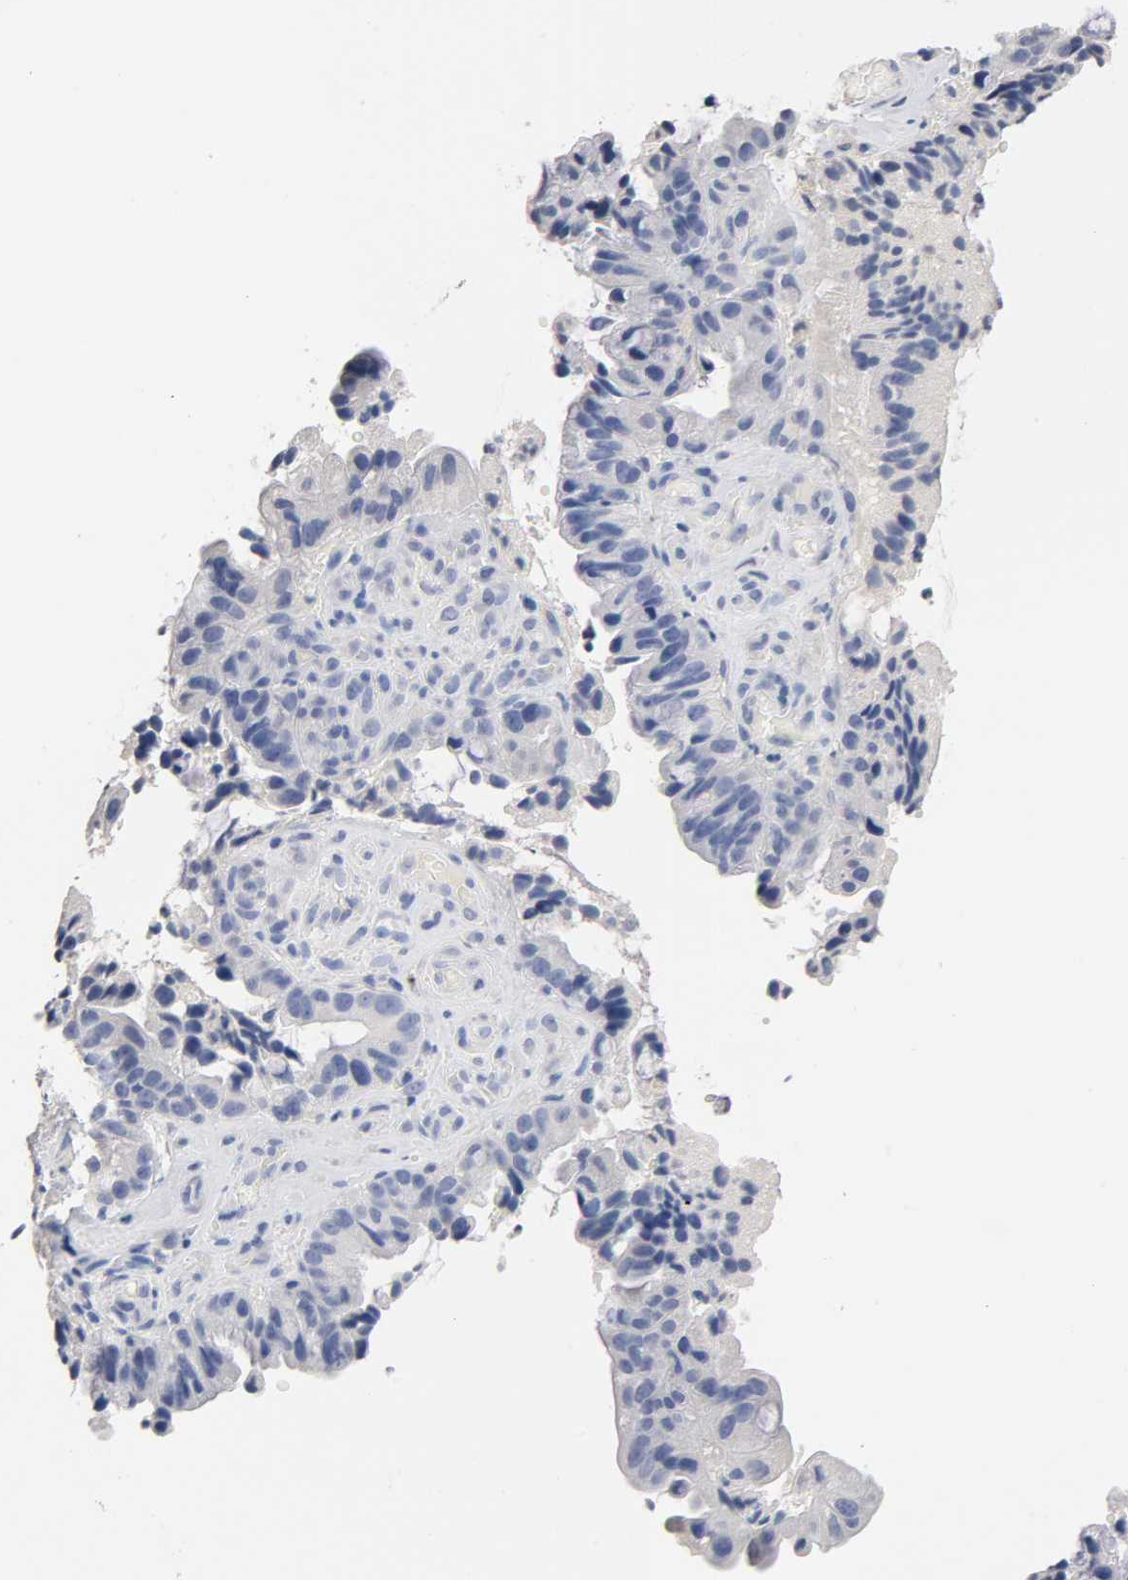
{"staining": {"intensity": "negative", "quantity": "none", "location": "none"}, "tissue": "pancreatic cancer", "cell_type": "Tumor cells", "image_type": "cancer", "snomed": [{"axis": "morphology", "description": "Adenocarcinoma, NOS"}, {"axis": "topography", "description": "Pancreas"}], "caption": "Immunohistochemistry (IHC) image of pancreatic cancer stained for a protein (brown), which shows no staining in tumor cells.", "gene": "ZCCHC13", "patient": {"sex": "male", "age": 82}}